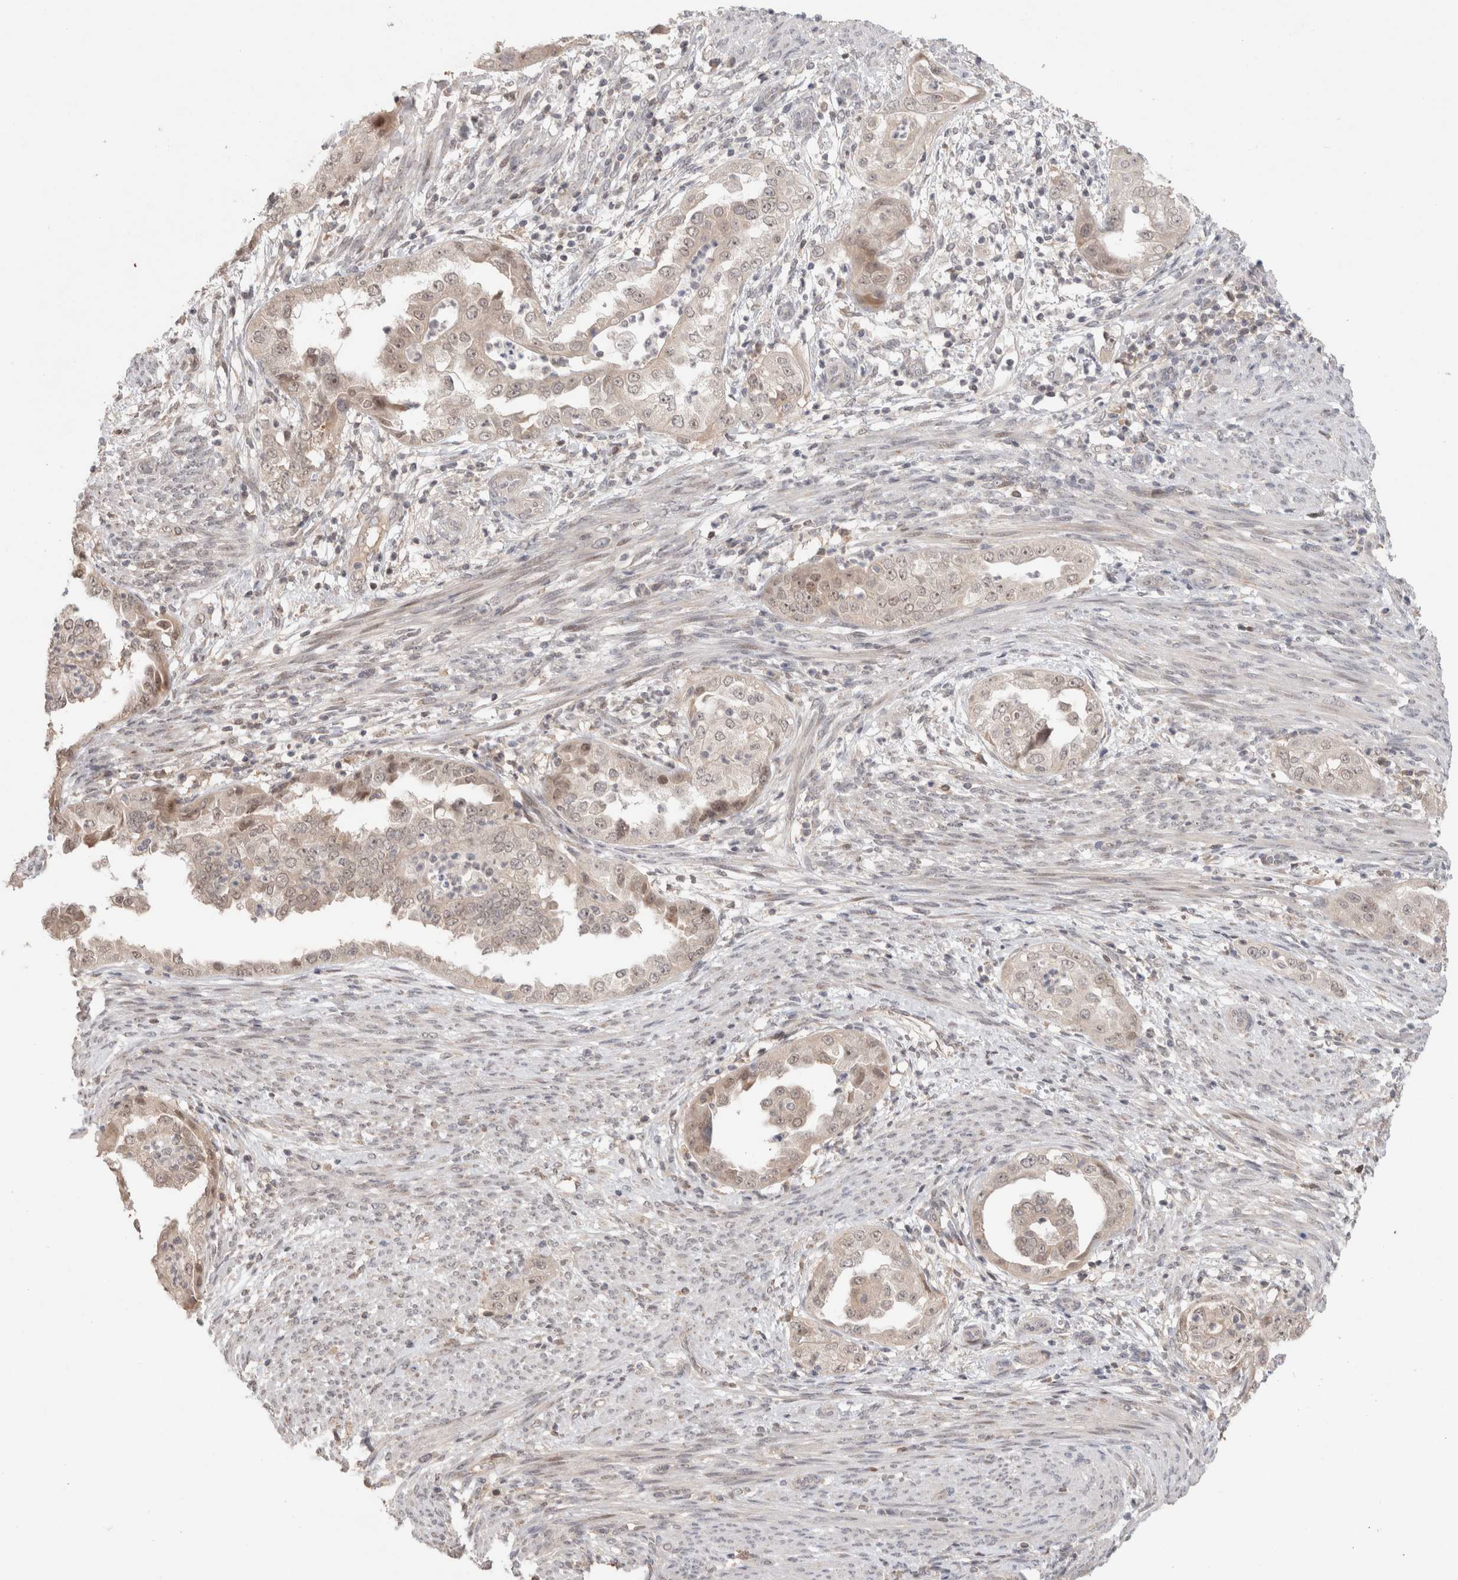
{"staining": {"intensity": "weak", "quantity": ">75%", "location": "cytoplasmic/membranous,nuclear"}, "tissue": "endometrial cancer", "cell_type": "Tumor cells", "image_type": "cancer", "snomed": [{"axis": "morphology", "description": "Adenocarcinoma, NOS"}, {"axis": "topography", "description": "Endometrium"}], "caption": "Human endometrial adenocarcinoma stained with a brown dye demonstrates weak cytoplasmic/membranous and nuclear positive positivity in approximately >75% of tumor cells.", "gene": "SYDE2", "patient": {"sex": "female", "age": 85}}